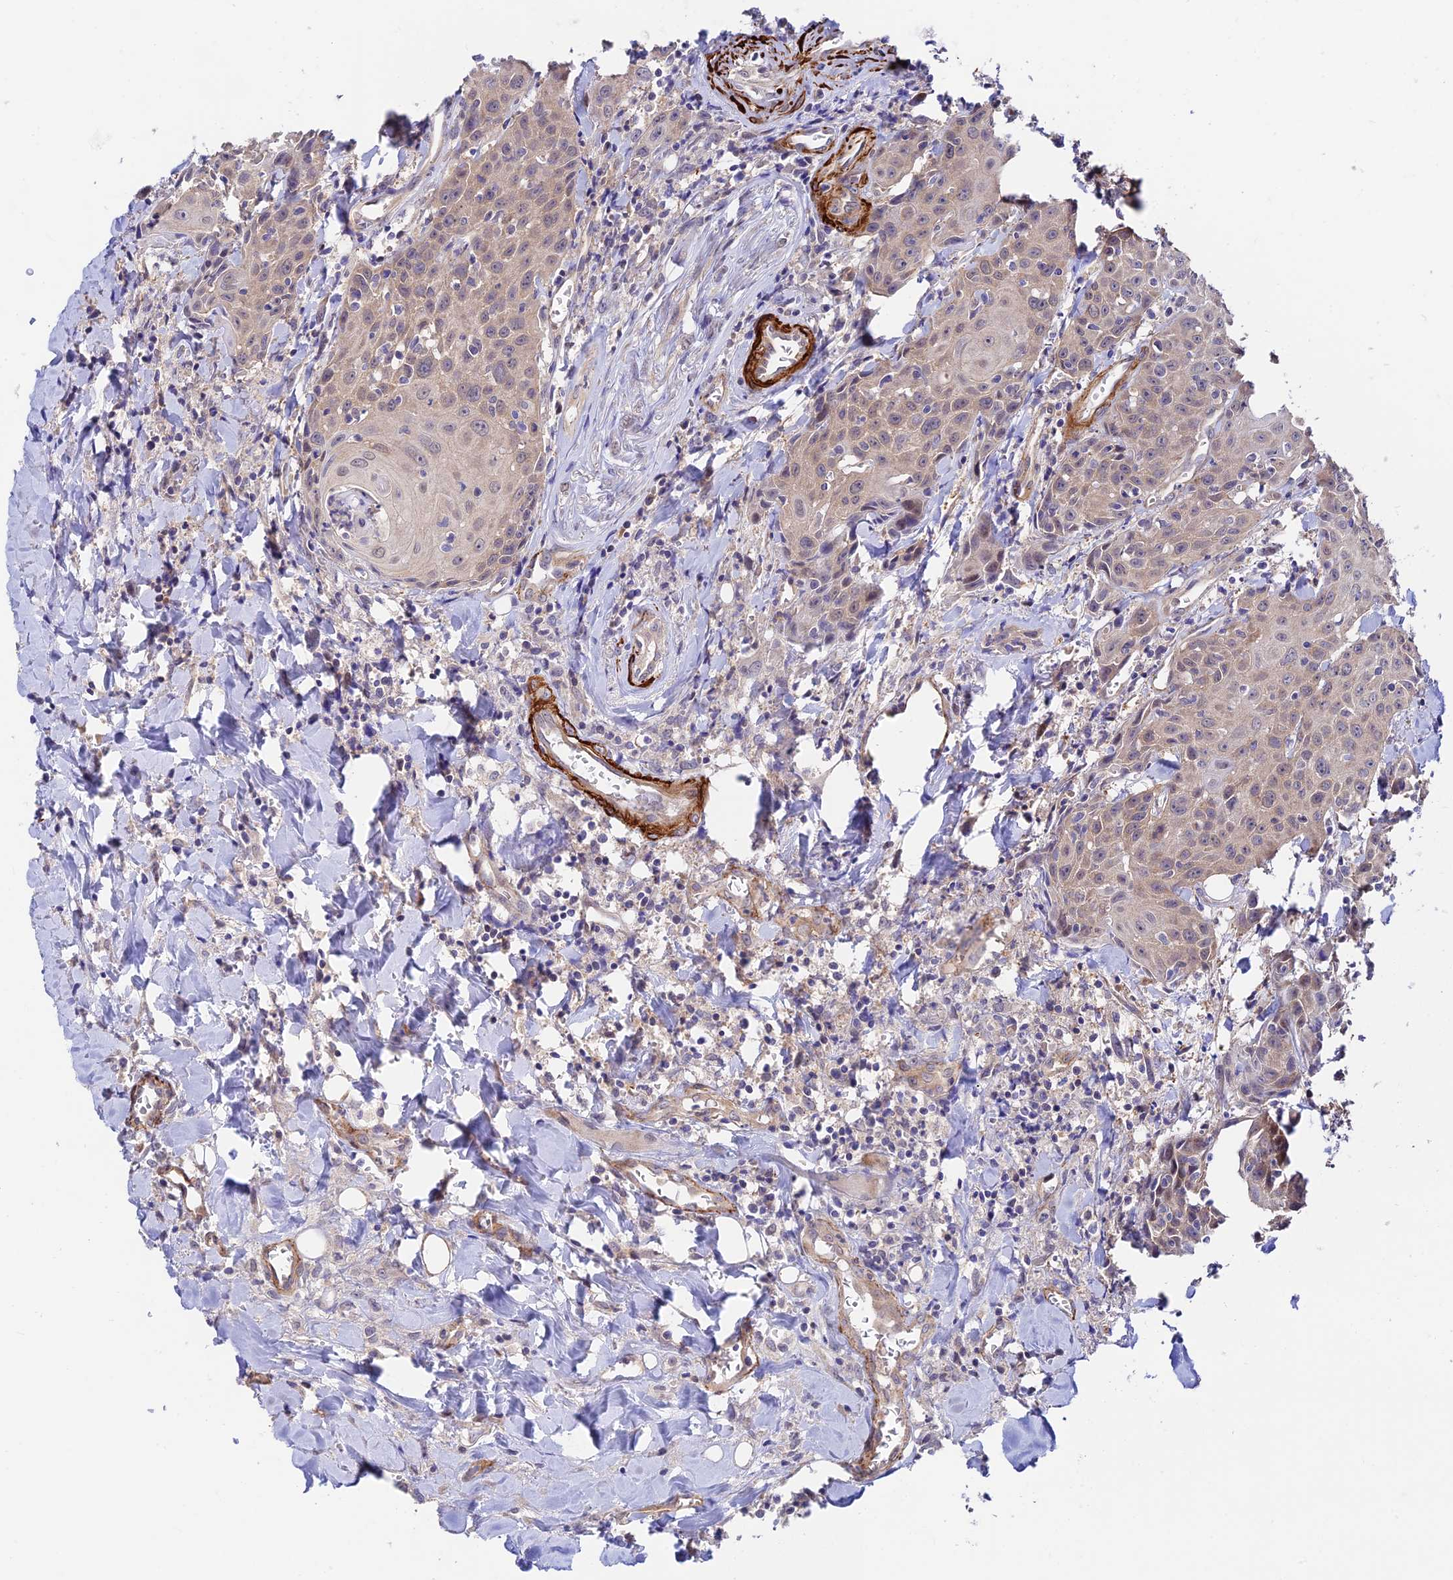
{"staining": {"intensity": "weak", "quantity": "25%-75%", "location": "cytoplasmic/membranous,nuclear"}, "tissue": "head and neck cancer", "cell_type": "Tumor cells", "image_type": "cancer", "snomed": [{"axis": "morphology", "description": "Squamous cell carcinoma, NOS"}, {"axis": "topography", "description": "Oral tissue"}, {"axis": "topography", "description": "Head-Neck"}], "caption": "Head and neck squamous cell carcinoma stained for a protein (brown) reveals weak cytoplasmic/membranous and nuclear positive expression in about 25%-75% of tumor cells.", "gene": "ANKRD50", "patient": {"sex": "female", "age": 82}}